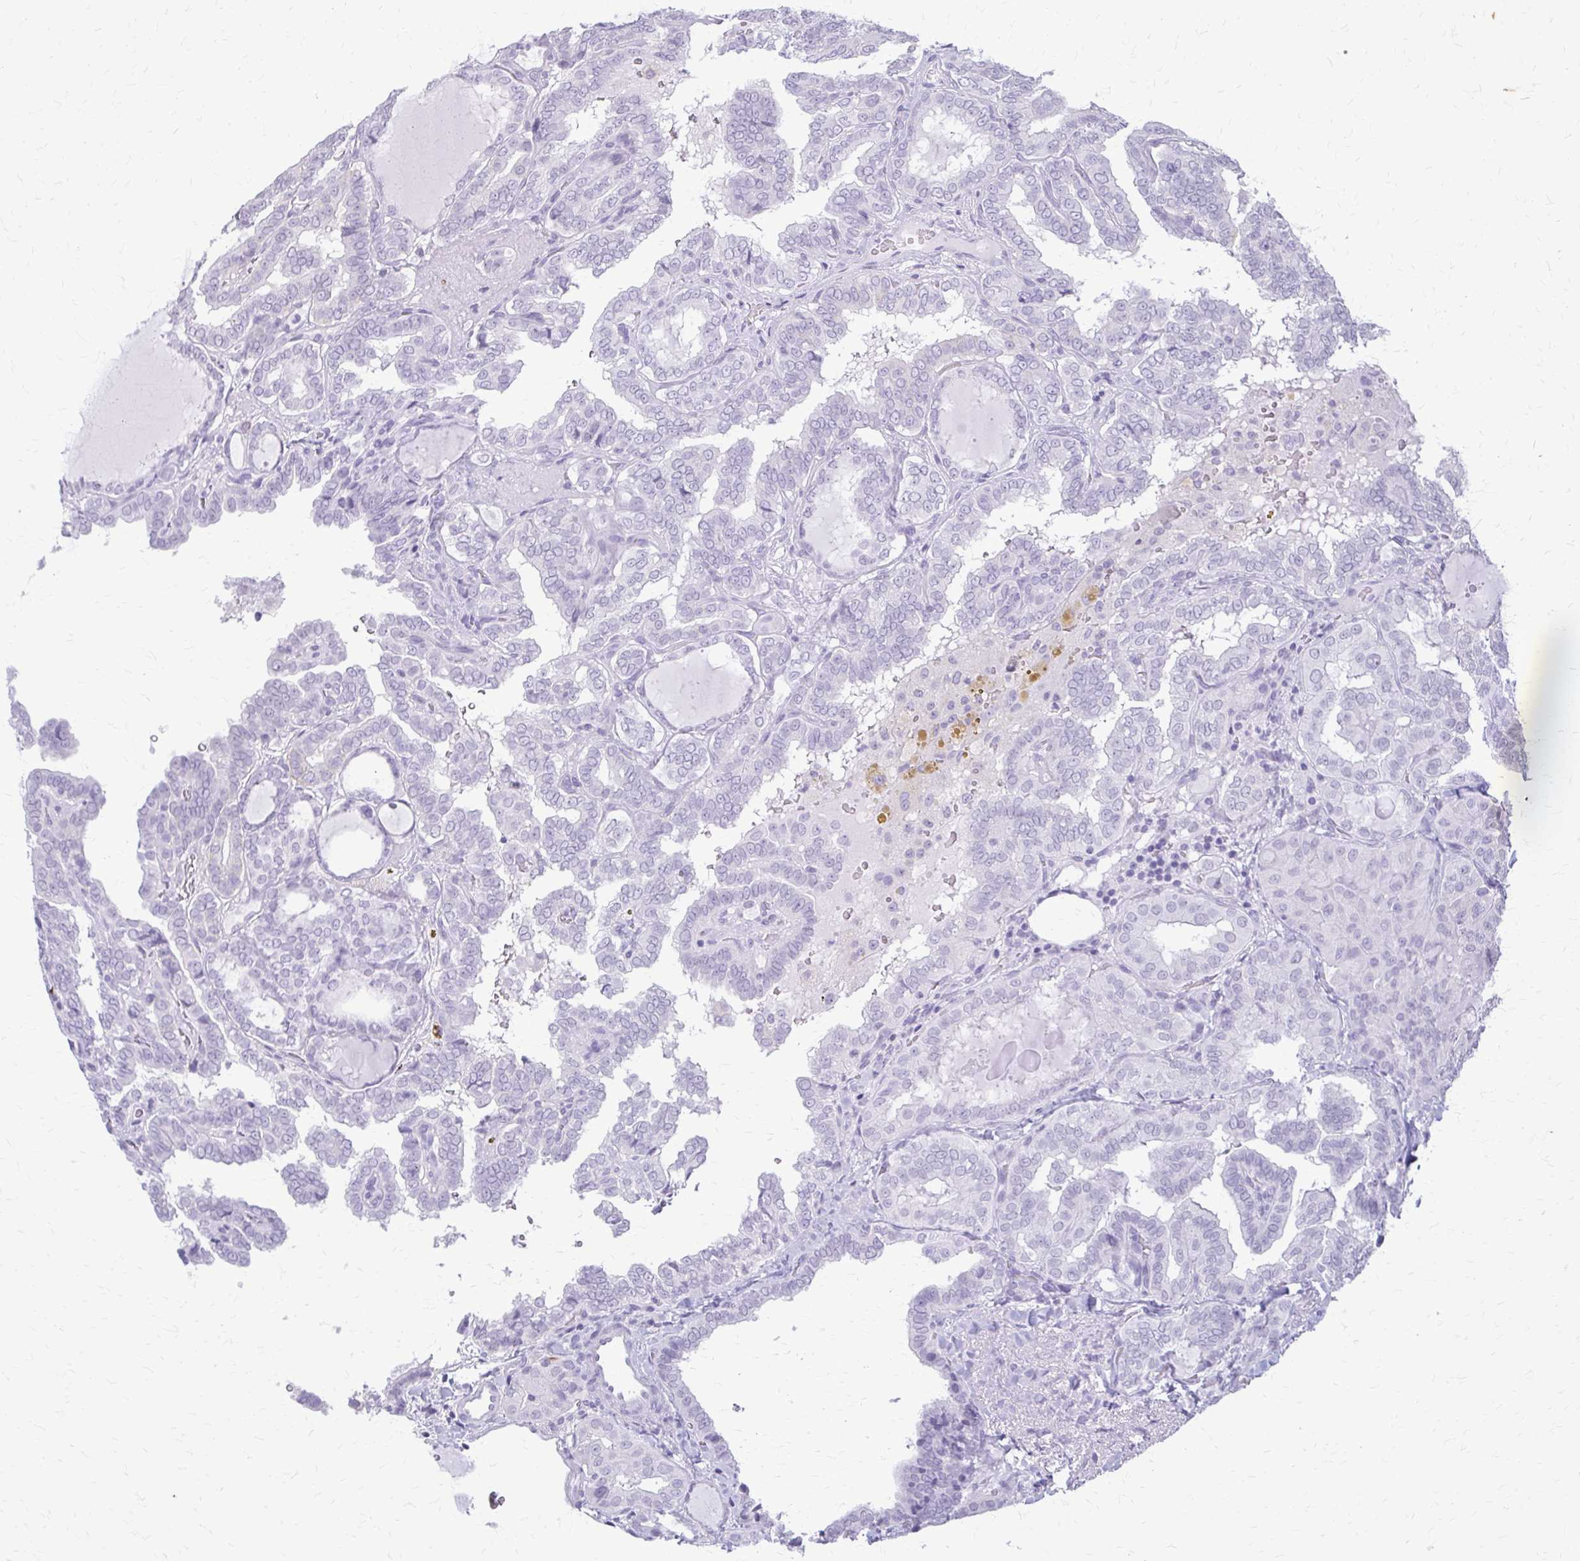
{"staining": {"intensity": "negative", "quantity": "none", "location": "none"}, "tissue": "thyroid cancer", "cell_type": "Tumor cells", "image_type": "cancer", "snomed": [{"axis": "morphology", "description": "Papillary adenocarcinoma, NOS"}, {"axis": "topography", "description": "Thyroid gland"}], "caption": "Tumor cells are negative for brown protein staining in papillary adenocarcinoma (thyroid). (DAB immunohistochemistry (IHC) visualized using brightfield microscopy, high magnification).", "gene": "KRT5", "patient": {"sex": "female", "age": 46}}